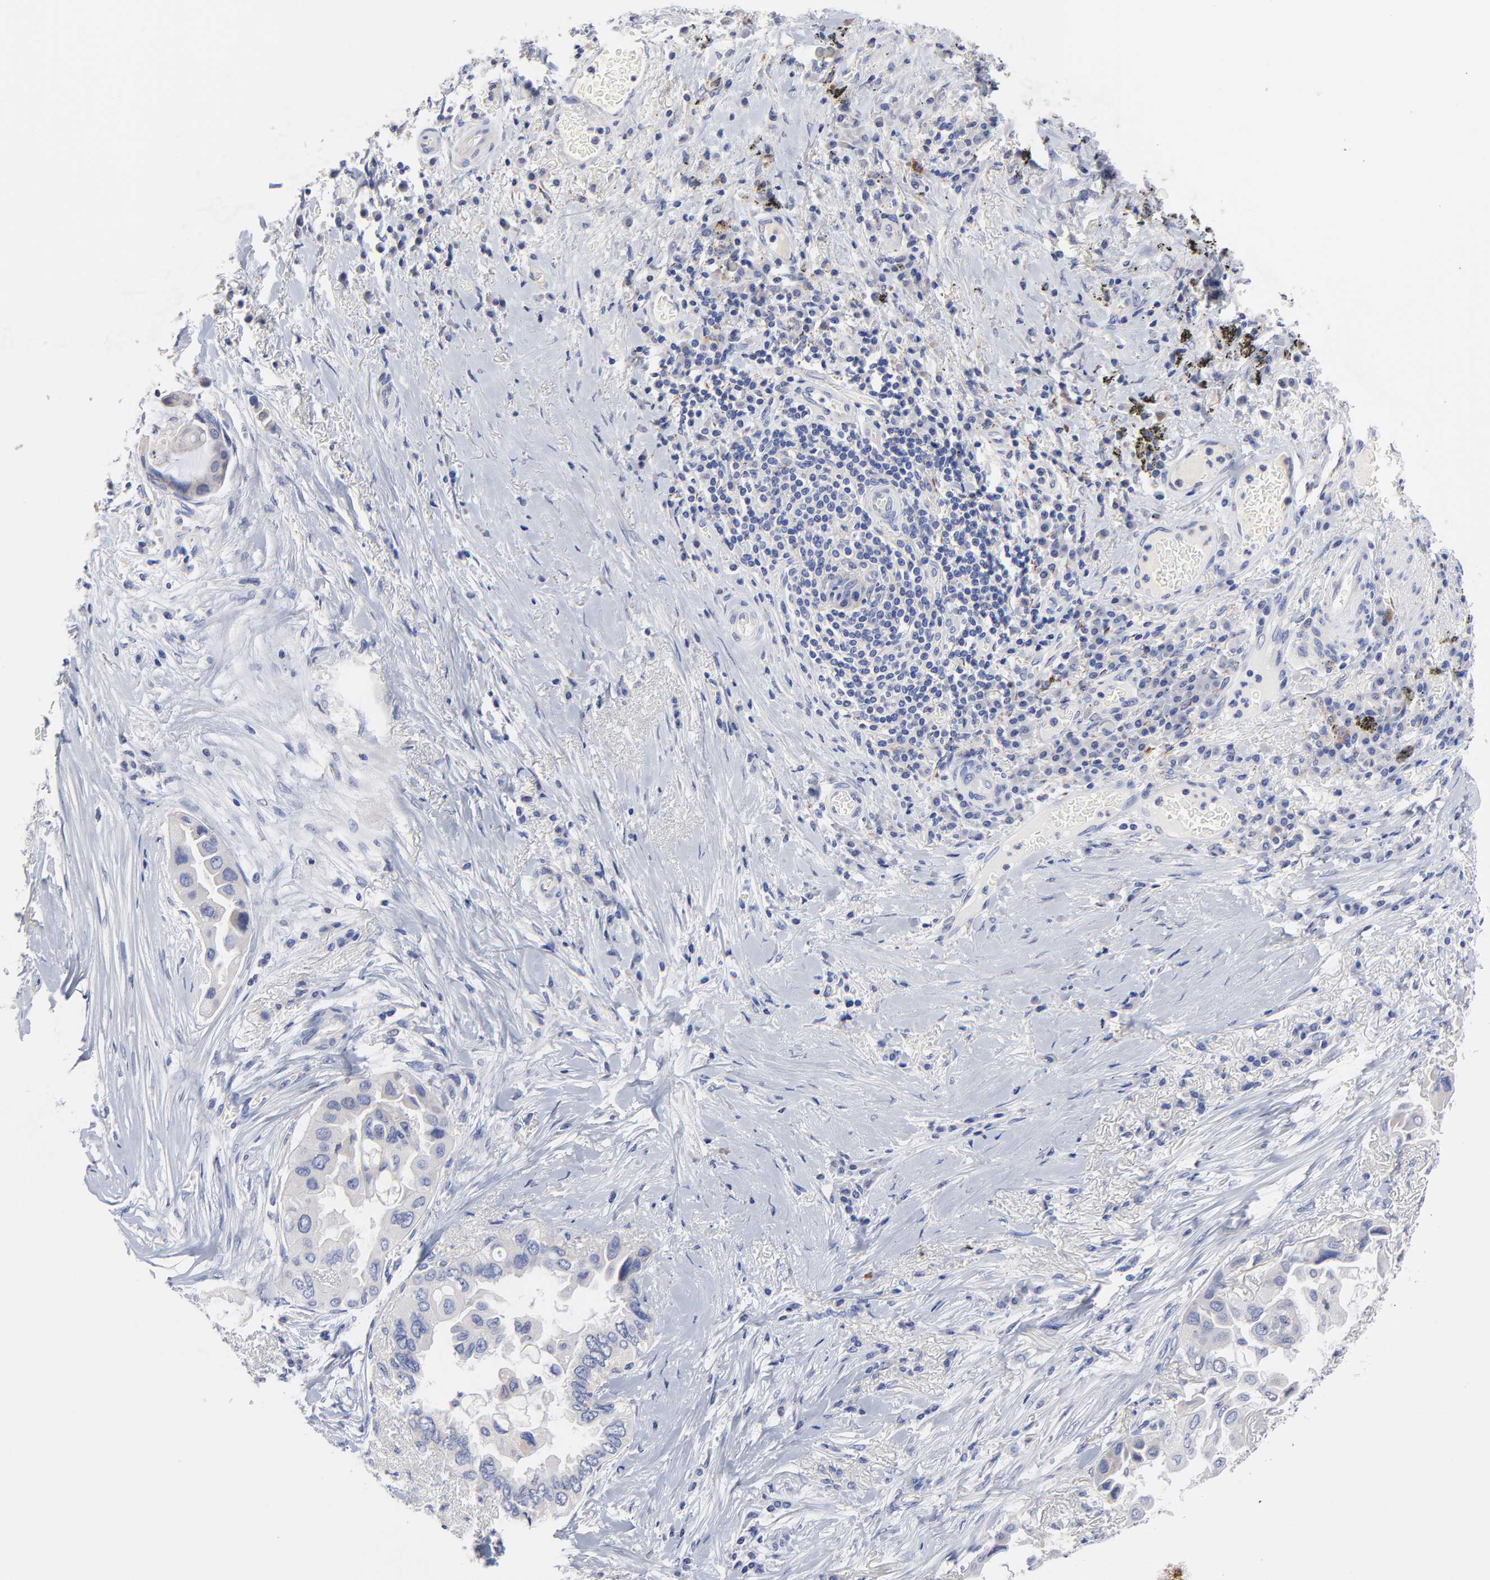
{"staining": {"intensity": "weak", "quantity": "<25%", "location": "cytoplasmic/membranous"}, "tissue": "lung cancer", "cell_type": "Tumor cells", "image_type": "cancer", "snomed": [{"axis": "morphology", "description": "Adenocarcinoma, NOS"}, {"axis": "topography", "description": "Lung"}], "caption": "The immunohistochemistry histopathology image has no significant staining in tumor cells of lung cancer (adenocarcinoma) tissue.", "gene": "FBXO10", "patient": {"sex": "female", "age": 76}}